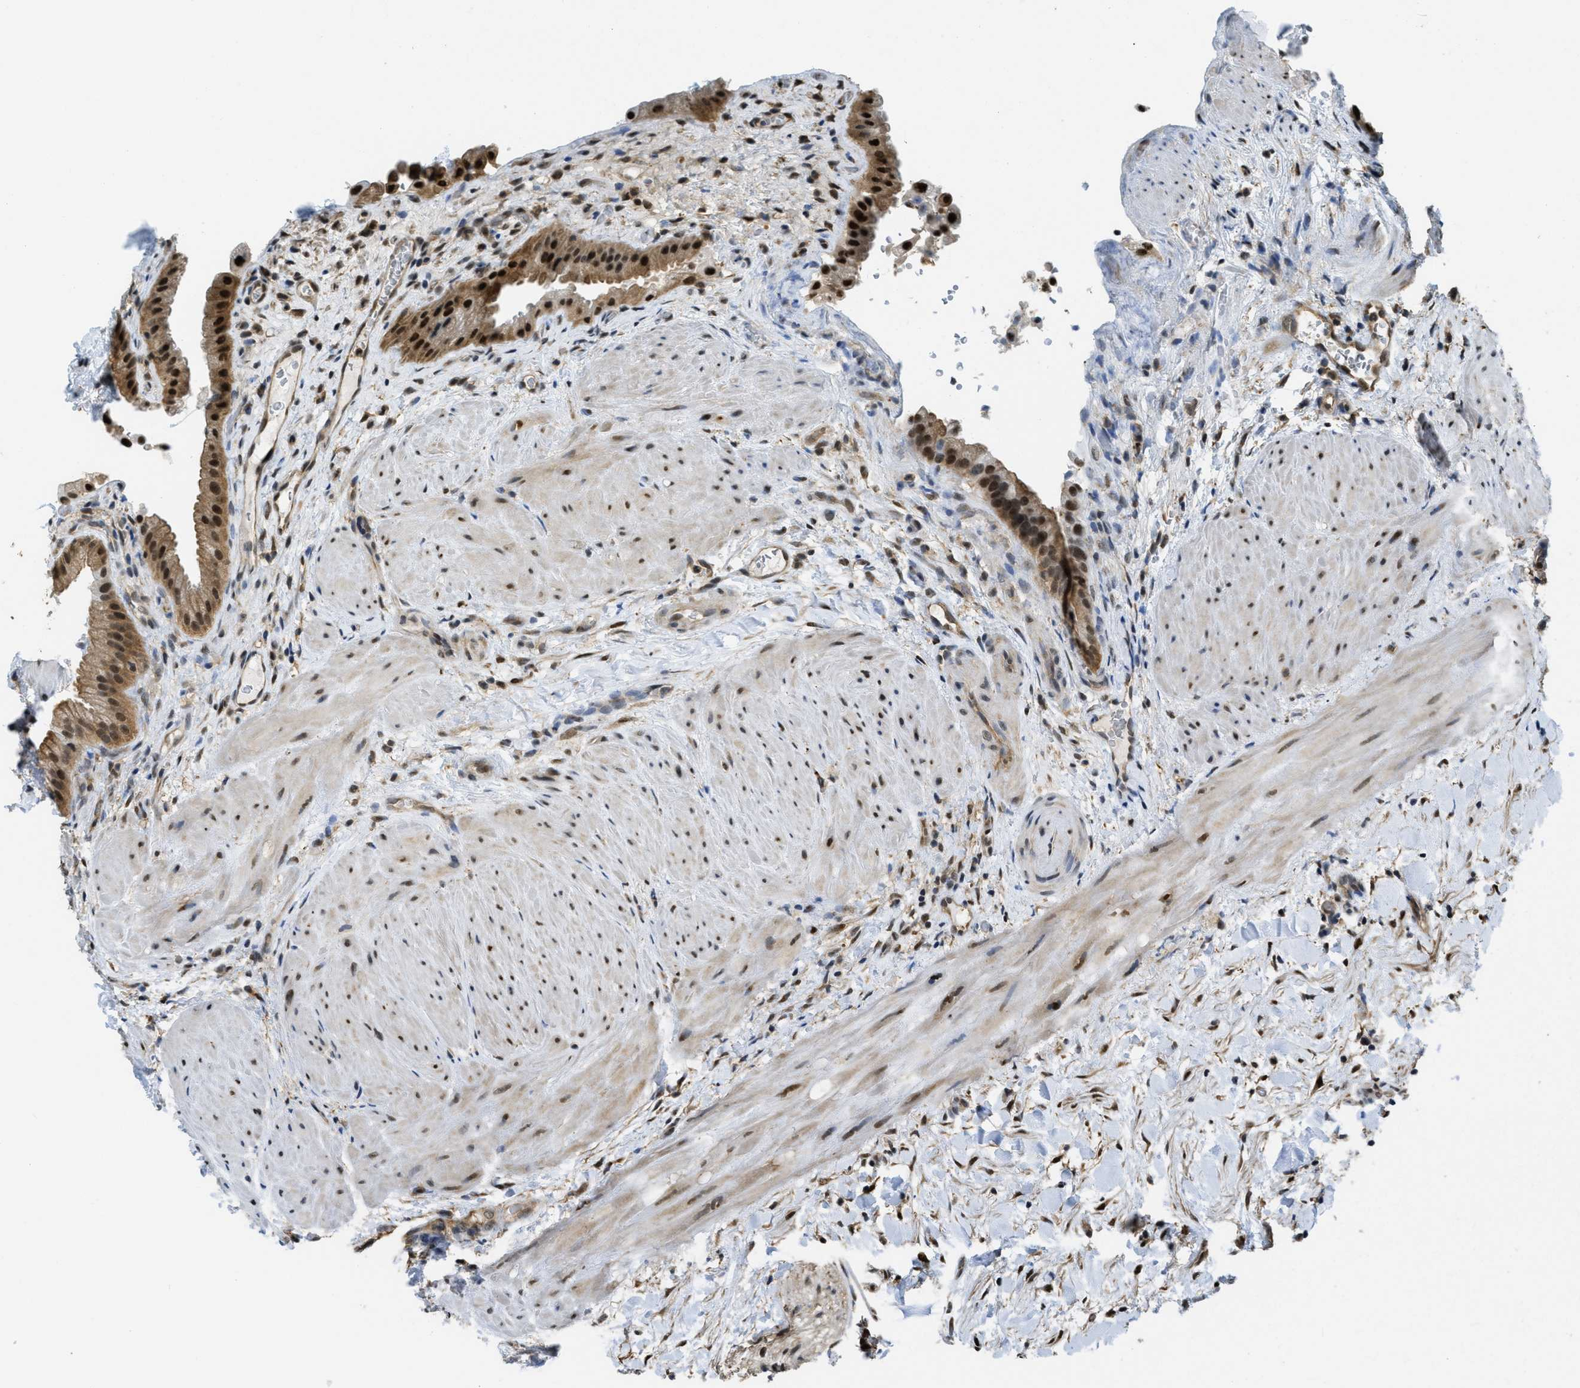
{"staining": {"intensity": "strong", "quantity": ">75%", "location": "cytoplasmic/membranous,nuclear"}, "tissue": "gallbladder", "cell_type": "Glandular cells", "image_type": "normal", "snomed": [{"axis": "morphology", "description": "Normal tissue, NOS"}, {"axis": "topography", "description": "Gallbladder"}], "caption": "The image shows staining of benign gallbladder, revealing strong cytoplasmic/membranous,nuclear protein positivity (brown color) within glandular cells. (Brightfield microscopy of DAB IHC at high magnification).", "gene": "PSMC5", "patient": {"sex": "male", "age": 49}}